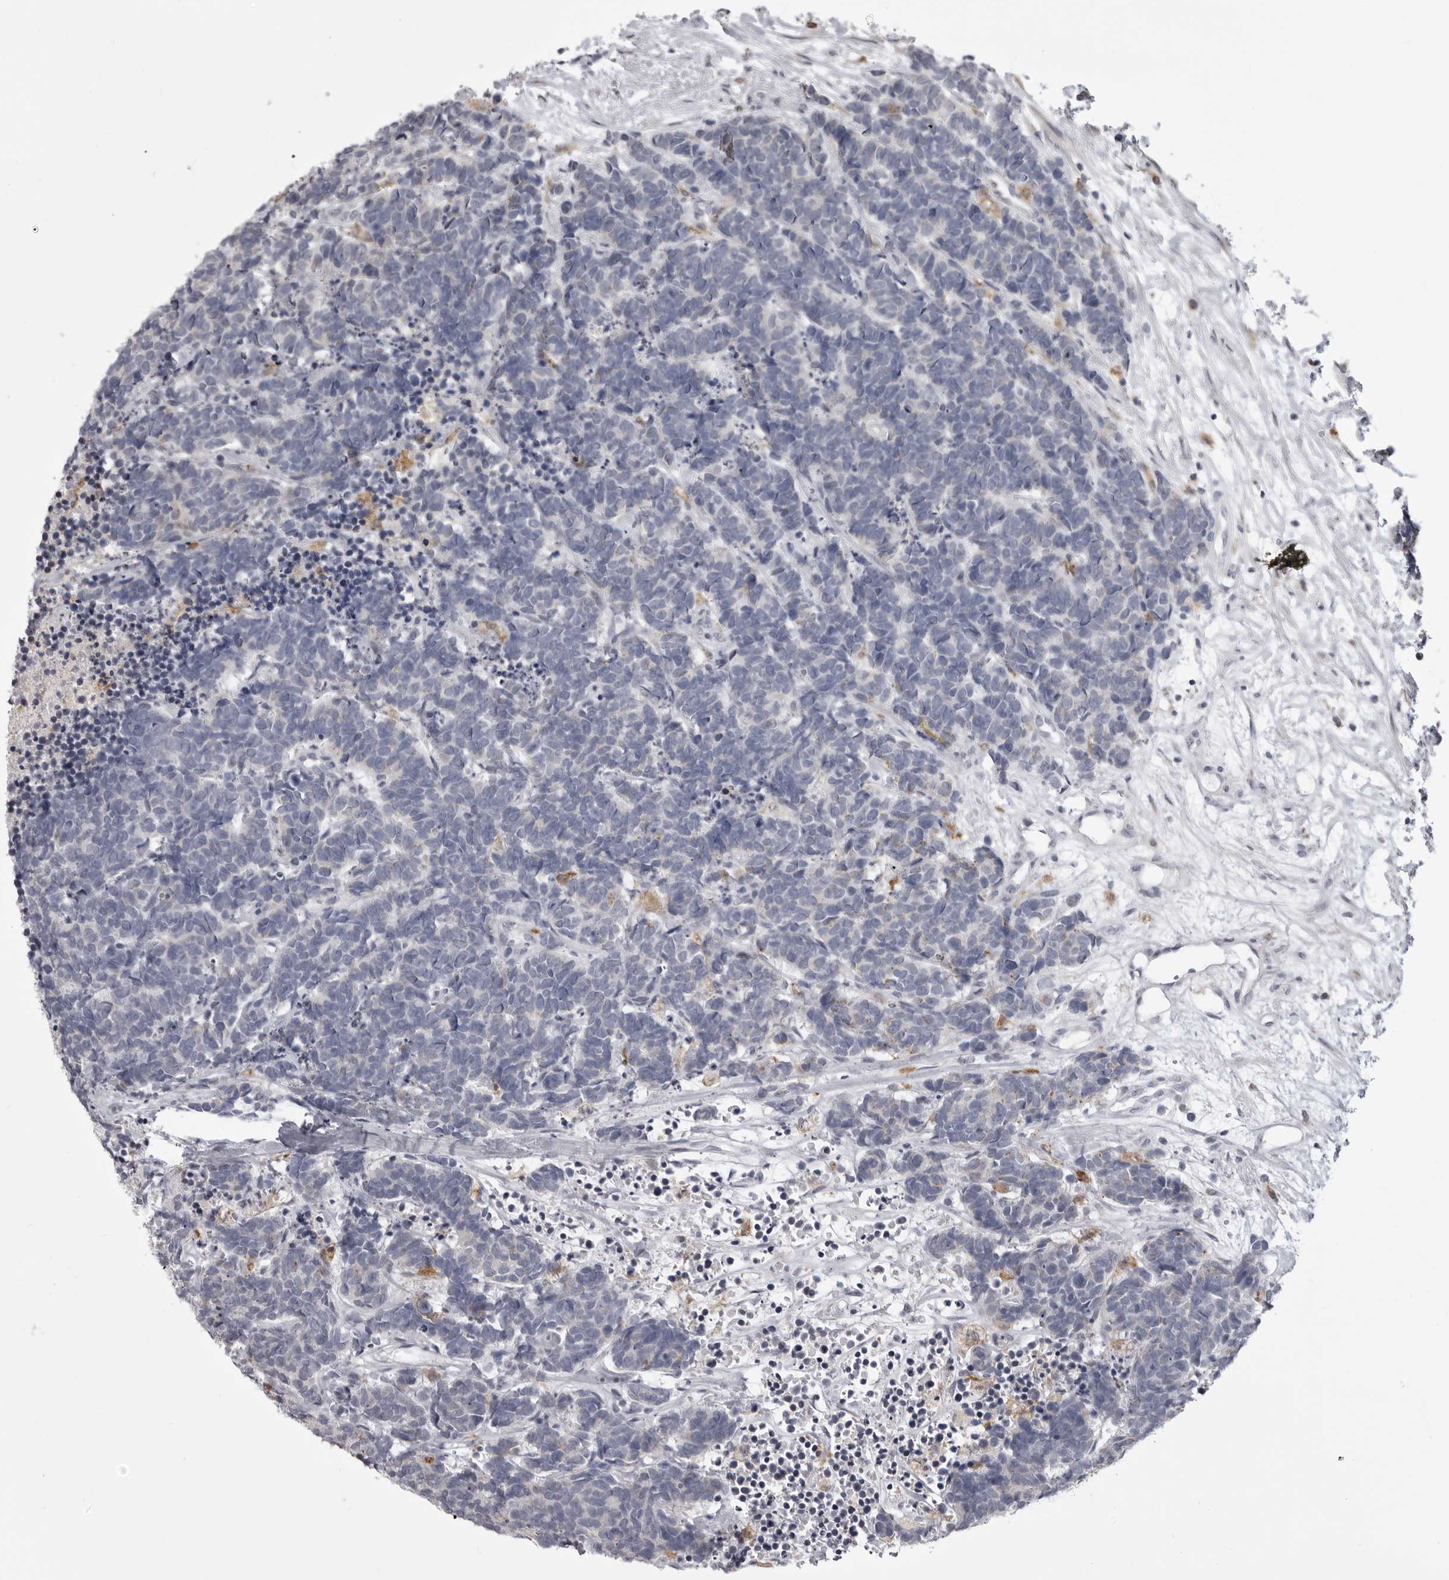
{"staining": {"intensity": "negative", "quantity": "none", "location": "none"}, "tissue": "carcinoid", "cell_type": "Tumor cells", "image_type": "cancer", "snomed": [{"axis": "morphology", "description": "Carcinoma, NOS"}, {"axis": "morphology", "description": "Carcinoid, malignant, NOS"}, {"axis": "topography", "description": "Urinary bladder"}], "caption": "High magnification brightfield microscopy of carcinoid stained with DAB (brown) and counterstained with hematoxylin (blue): tumor cells show no significant staining. (Stains: DAB immunohistochemistry with hematoxylin counter stain, Microscopy: brightfield microscopy at high magnification).", "gene": "NCEH1", "patient": {"sex": "male", "age": 57}}